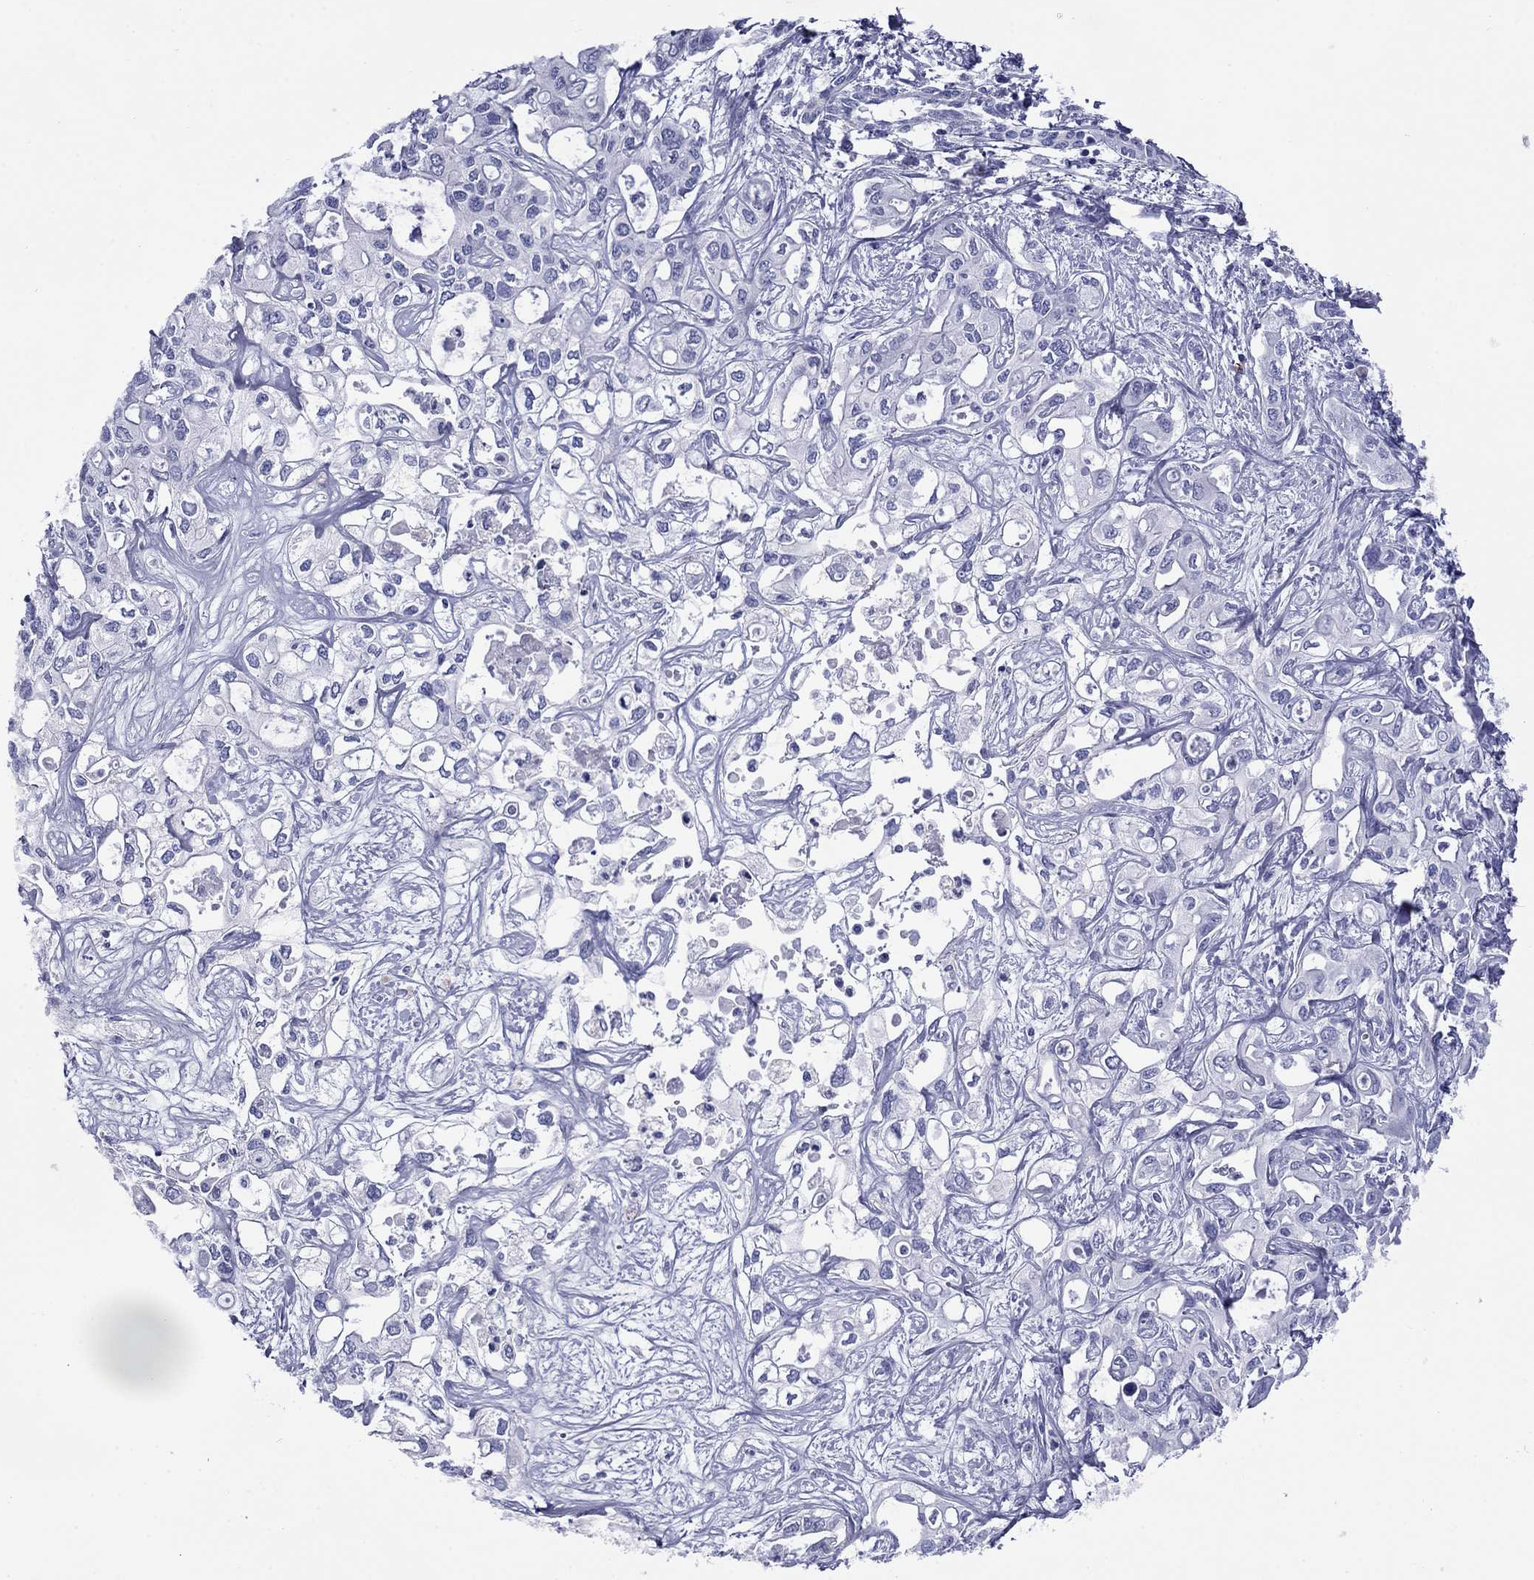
{"staining": {"intensity": "negative", "quantity": "none", "location": "none"}, "tissue": "liver cancer", "cell_type": "Tumor cells", "image_type": "cancer", "snomed": [{"axis": "morphology", "description": "Cholangiocarcinoma"}, {"axis": "topography", "description": "Liver"}], "caption": "Protein analysis of cholangiocarcinoma (liver) displays no significant staining in tumor cells.", "gene": "ROM1", "patient": {"sex": "female", "age": 64}}